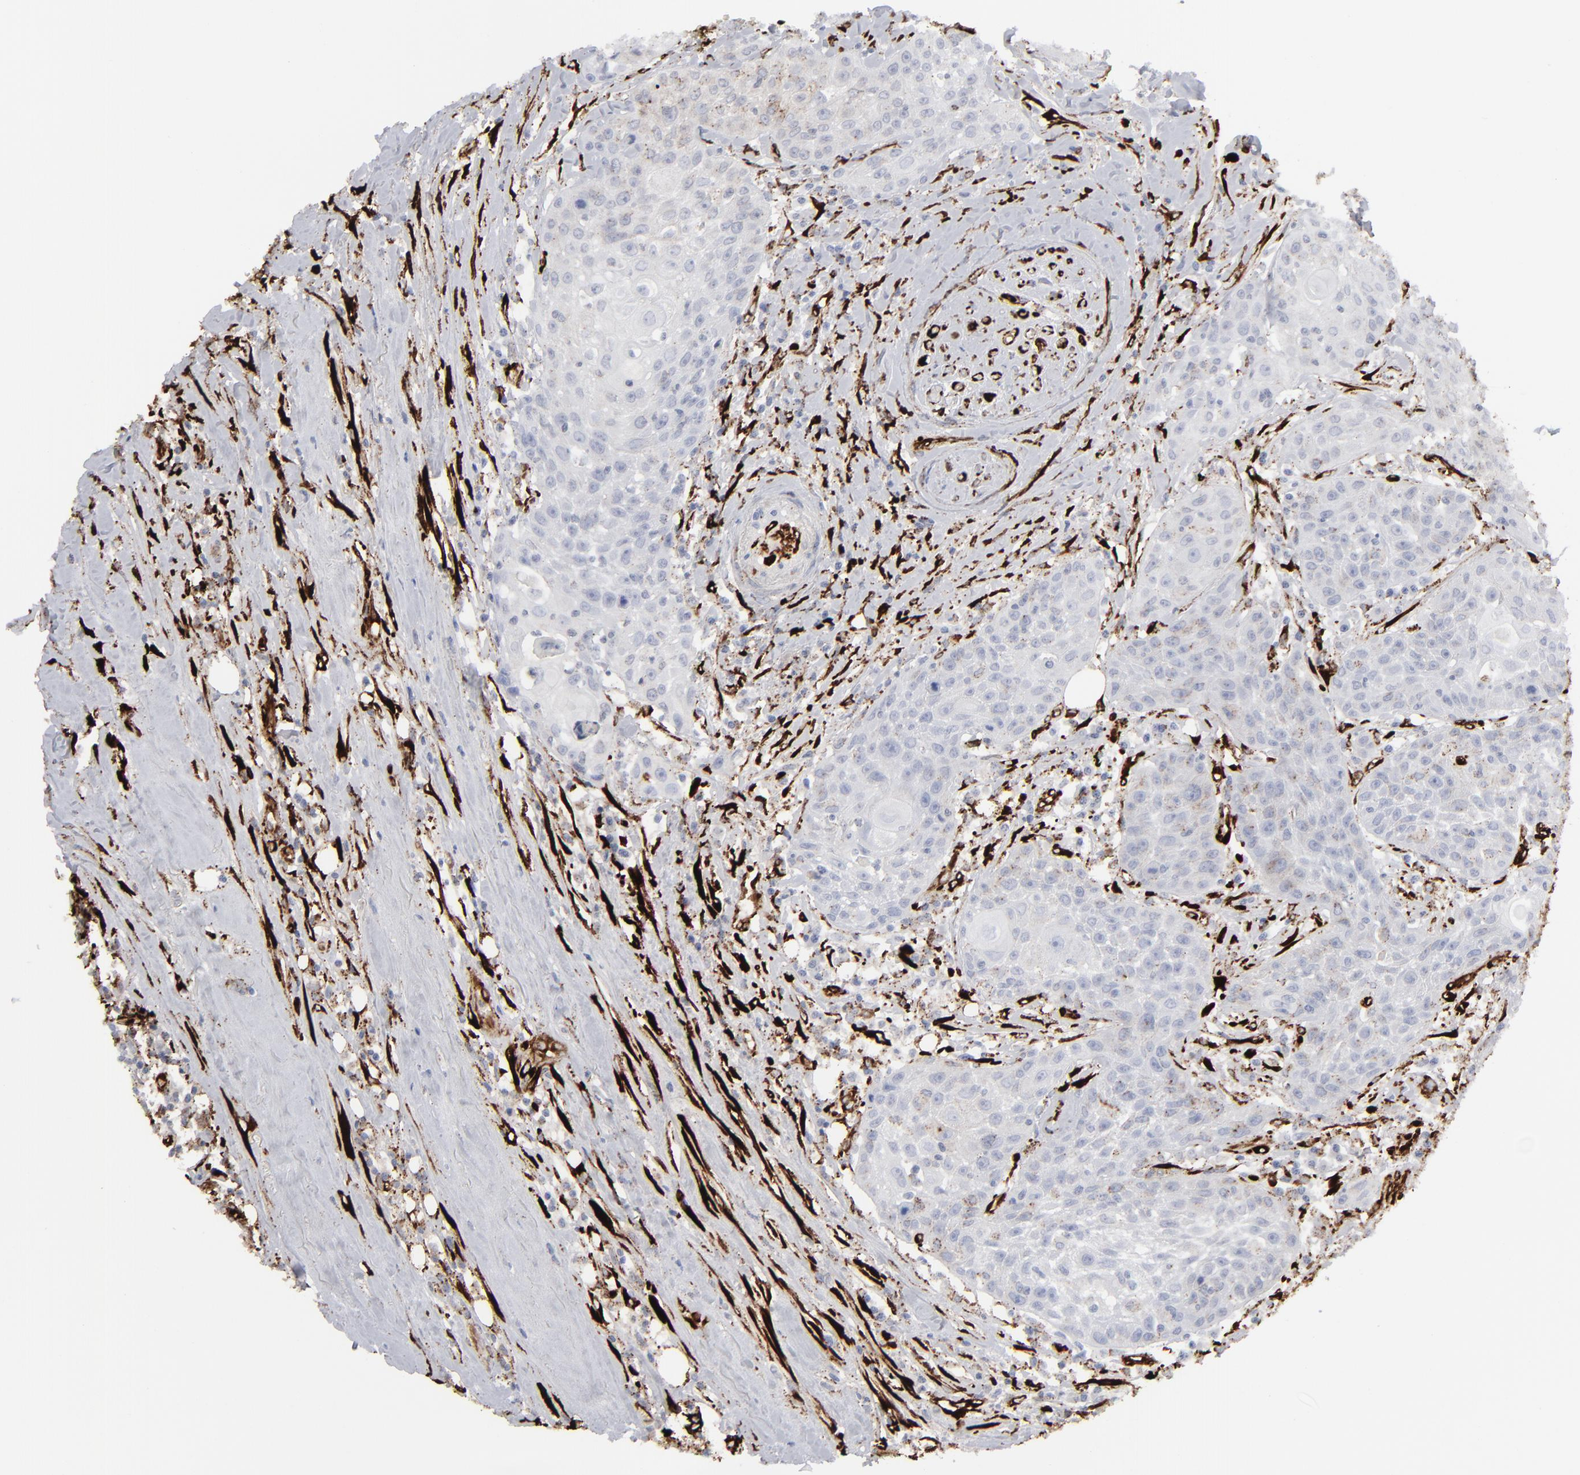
{"staining": {"intensity": "negative", "quantity": "none", "location": "none"}, "tissue": "head and neck cancer", "cell_type": "Tumor cells", "image_type": "cancer", "snomed": [{"axis": "morphology", "description": "Squamous cell carcinoma, NOS"}, {"axis": "topography", "description": "Oral tissue"}, {"axis": "topography", "description": "Head-Neck"}], "caption": "Immunohistochemistry of head and neck cancer (squamous cell carcinoma) reveals no expression in tumor cells.", "gene": "SPARC", "patient": {"sex": "female", "age": 82}}